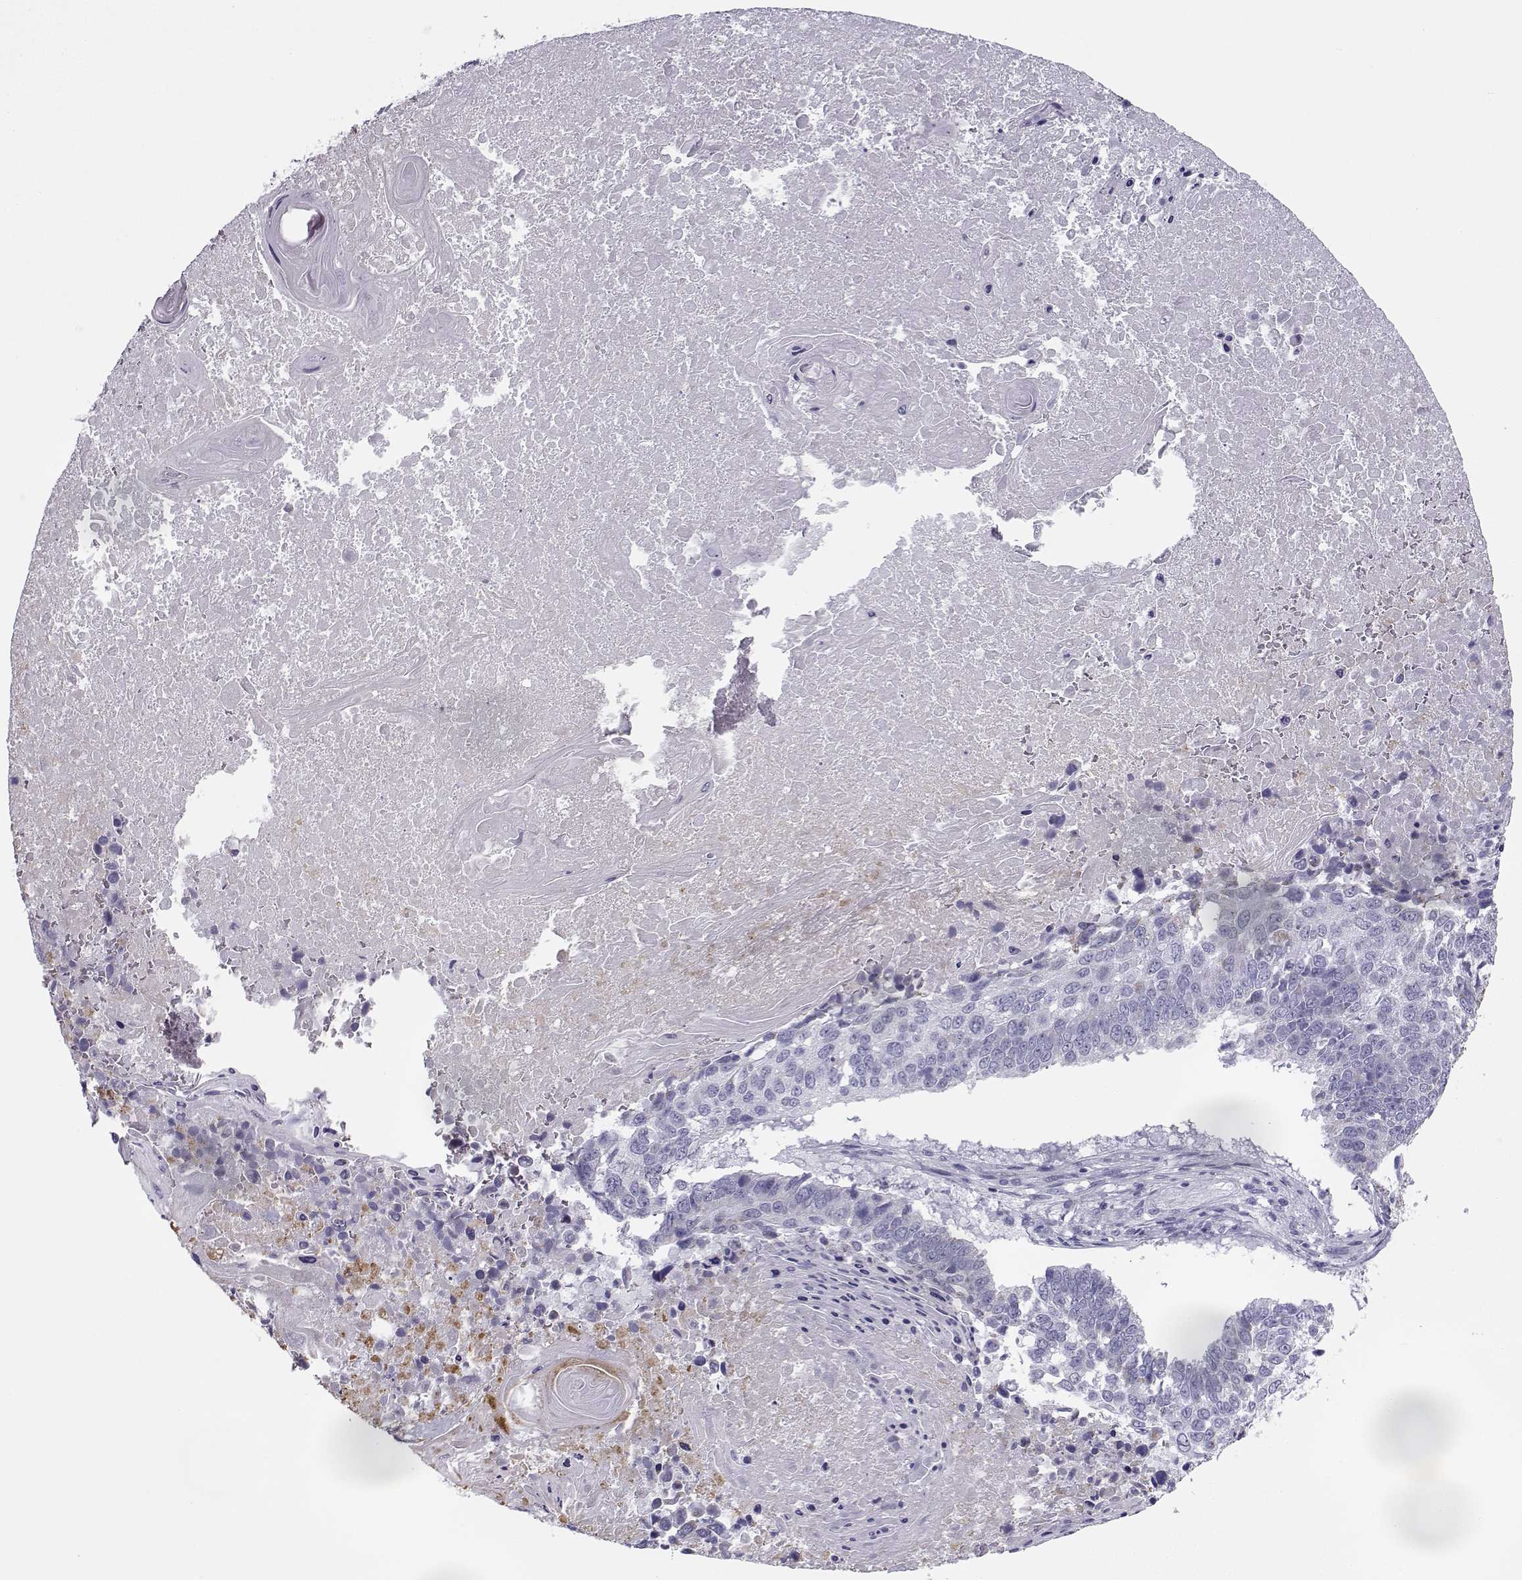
{"staining": {"intensity": "negative", "quantity": "none", "location": "none"}, "tissue": "lung cancer", "cell_type": "Tumor cells", "image_type": "cancer", "snomed": [{"axis": "morphology", "description": "Squamous cell carcinoma, NOS"}, {"axis": "topography", "description": "Lung"}], "caption": "The immunohistochemistry micrograph has no significant expression in tumor cells of lung cancer (squamous cell carcinoma) tissue.", "gene": "CREB3L3", "patient": {"sex": "male", "age": 73}}